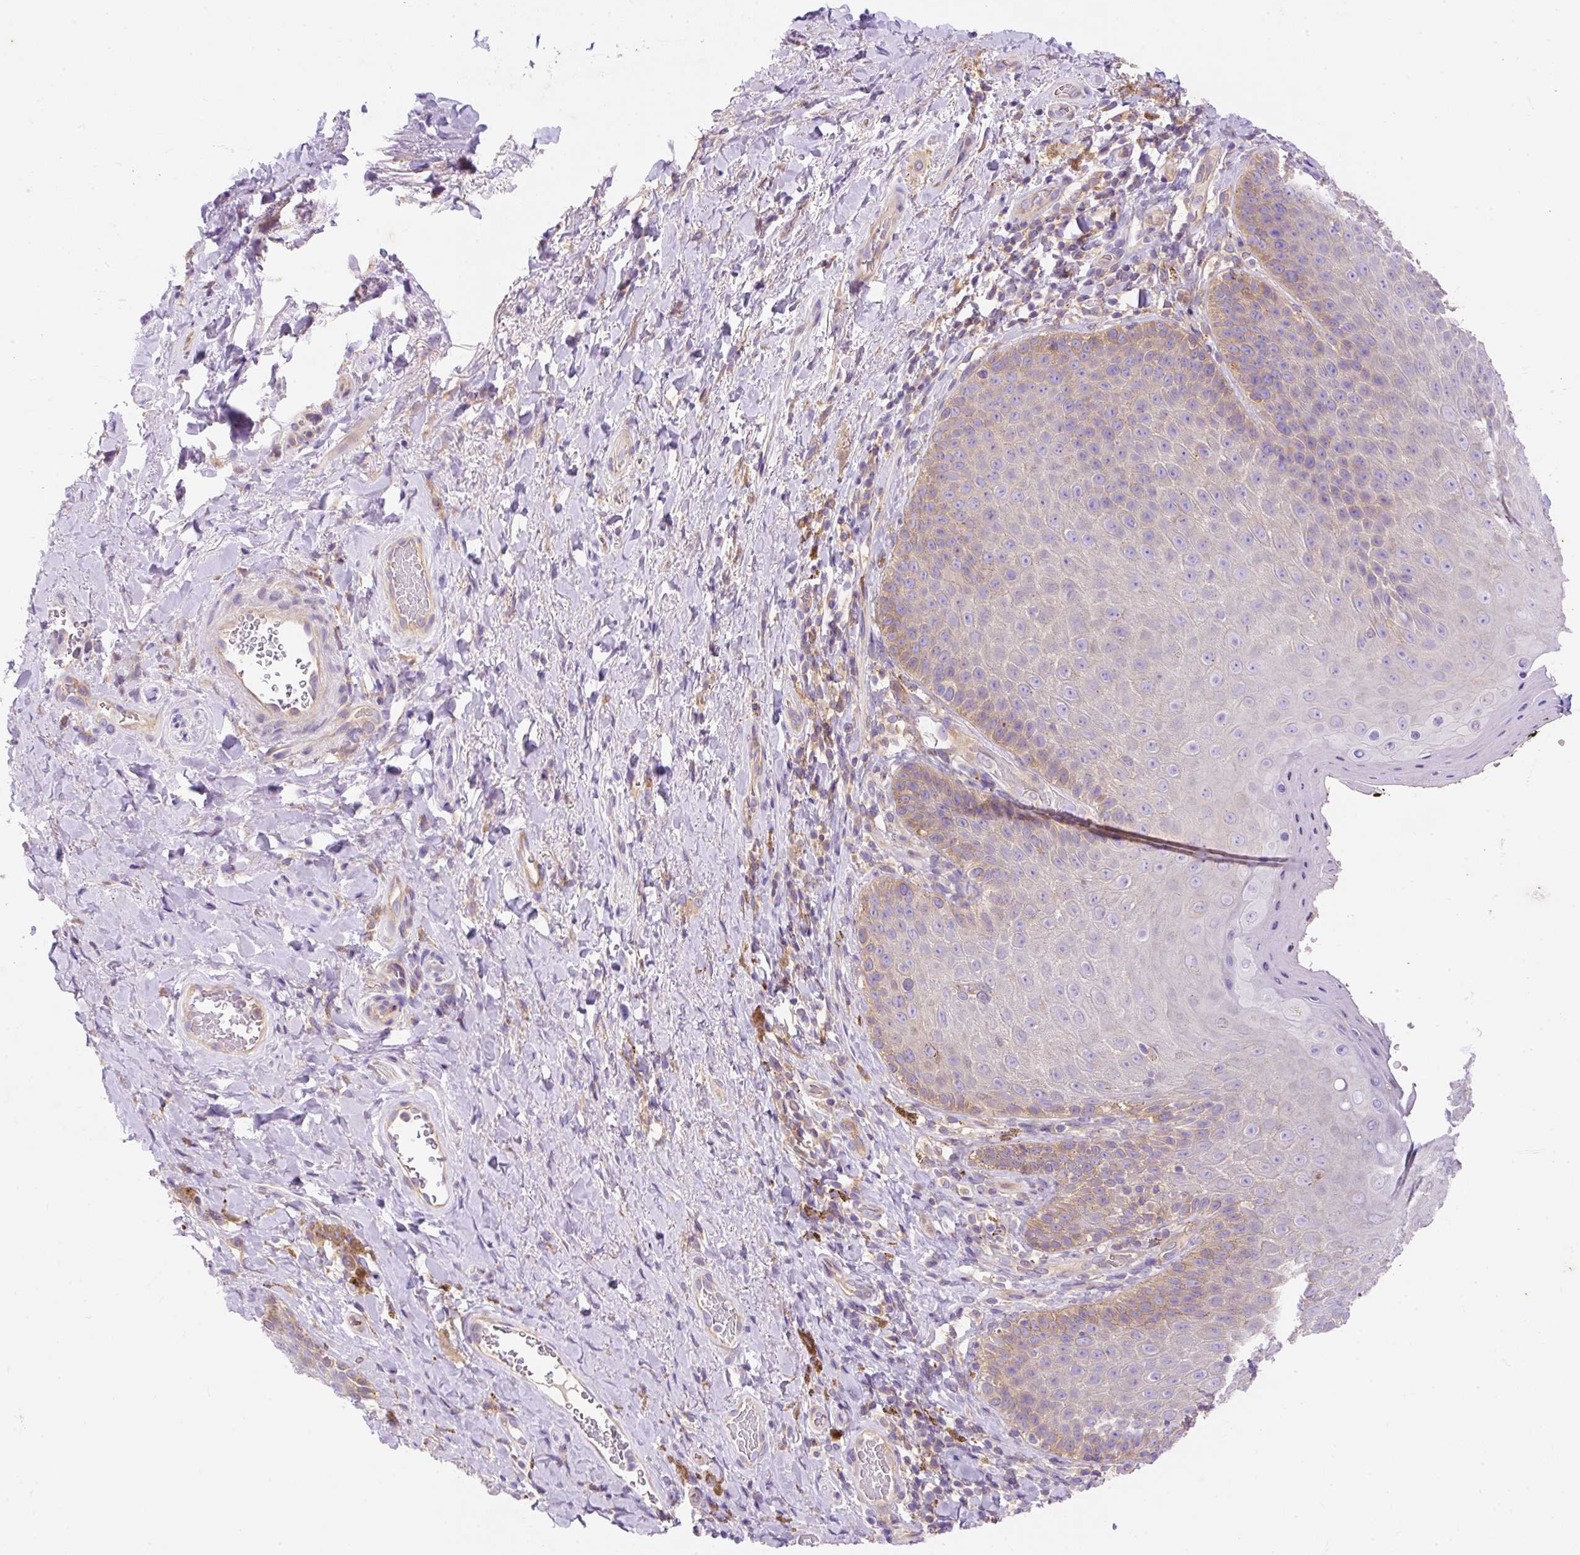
{"staining": {"intensity": "moderate", "quantity": "<25%", "location": "cytoplasmic/membranous"}, "tissue": "skin", "cell_type": "Epidermal cells", "image_type": "normal", "snomed": [{"axis": "morphology", "description": "Normal tissue, NOS"}, {"axis": "topography", "description": "Anal"}, {"axis": "topography", "description": "Peripheral nerve tissue"}], "caption": "Immunohistochemistry (IHC) of unremarkable skin reveals low levels of moderate cytoplasmic/membranous staining in about <25% of epidermal cells.", "gene": "OR4K15", "patient": {"sex": "male", "age": 53}}